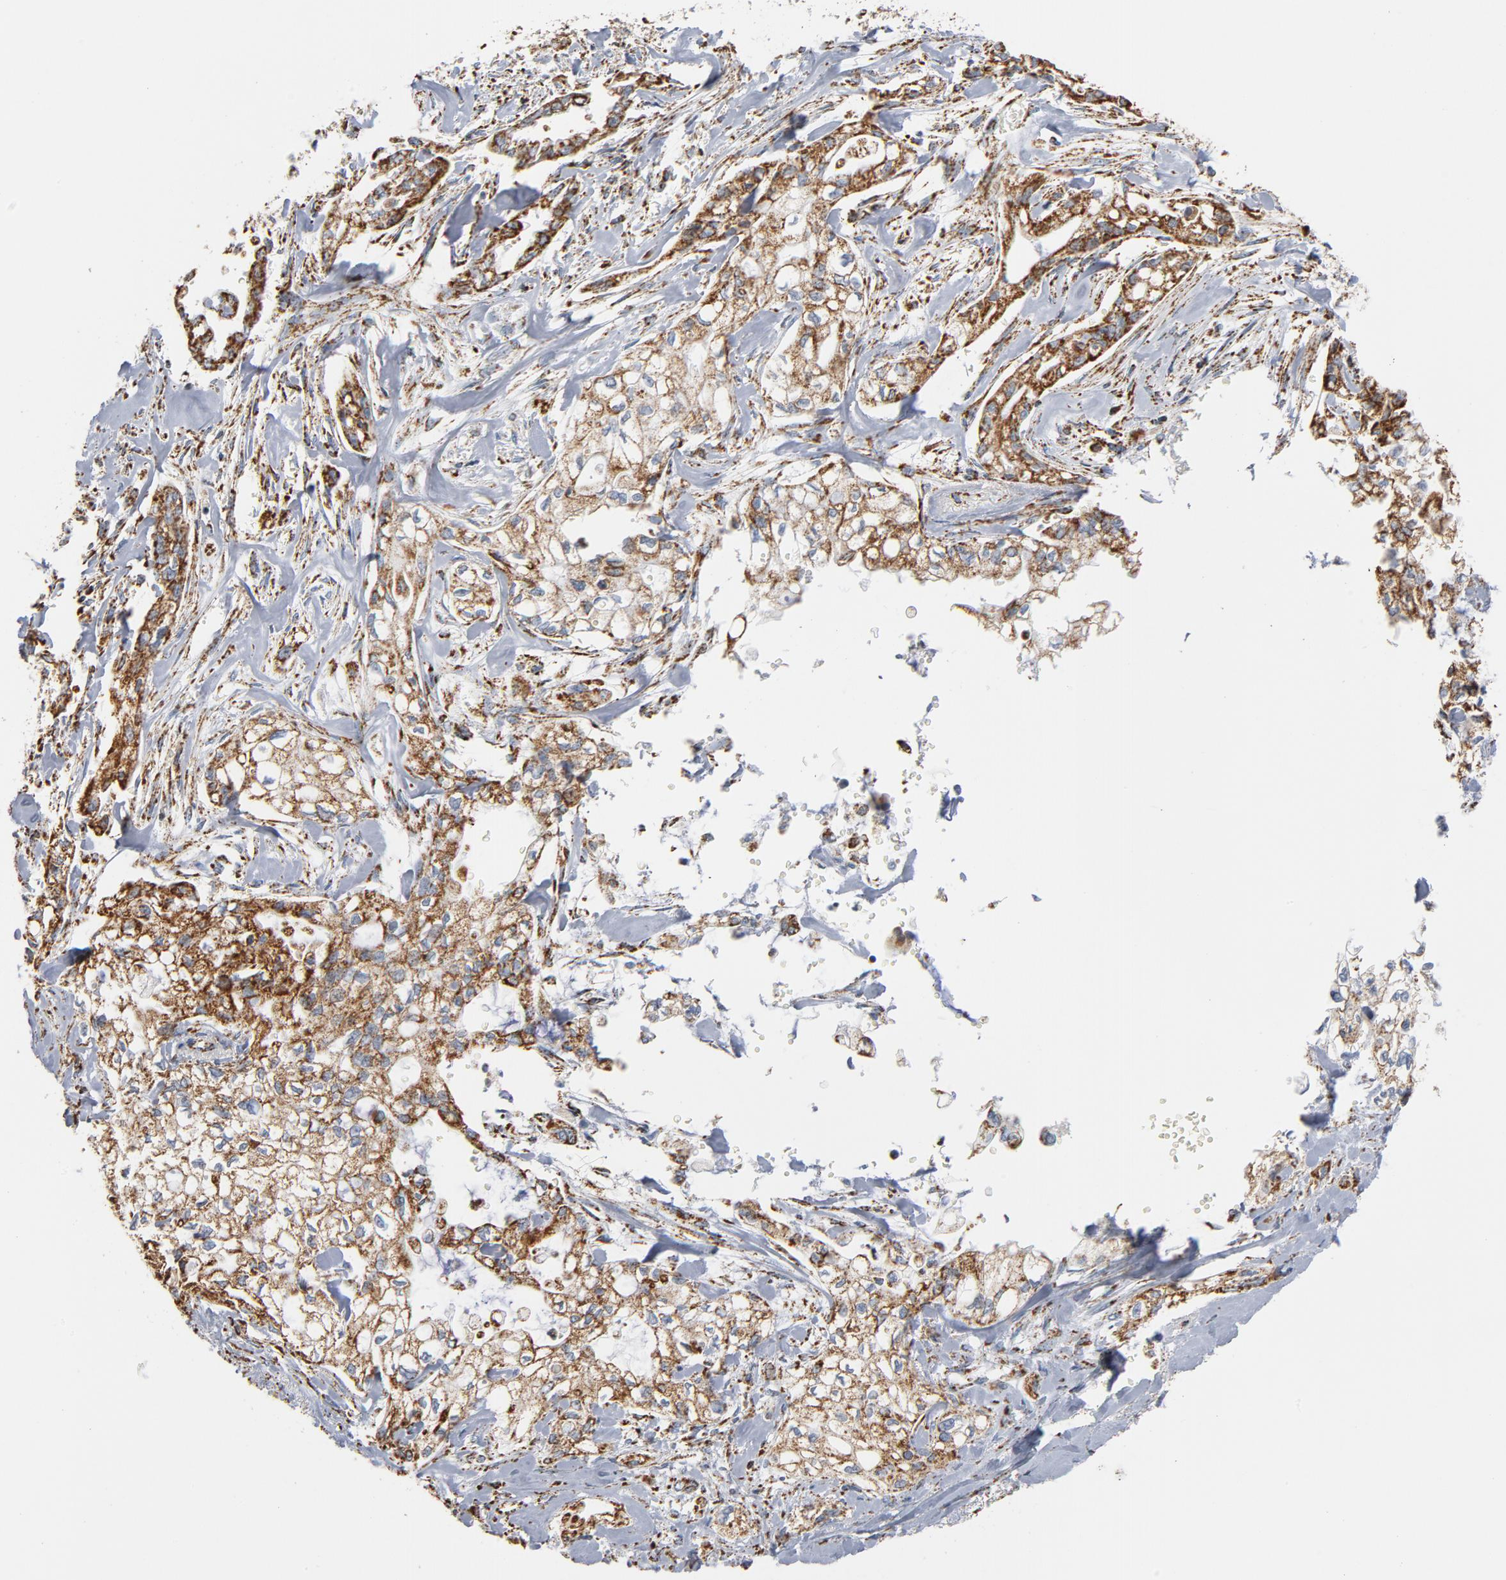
{"staining": {"intensity": "moderate", "quantity": ">75%", "location": "cytoplasmic/membranous"}, "tissue": "pancreatic cancer", "cell_type": "Tumor cells", "image_type": "cancer", "snomed": [{"axis": "morphology", "description": "Normal tissue, NOS"}, {"axis": "topography", "description": "Pancreas"}], "caption": "The micrograph demonstrates staining of pancreatic cancer, revealing moderate cytoplasmic/membranous protein staining (brown color) within tumor cells.", "gene": "NDUFS4", "patient": {"sex": "male", "age": 42}}